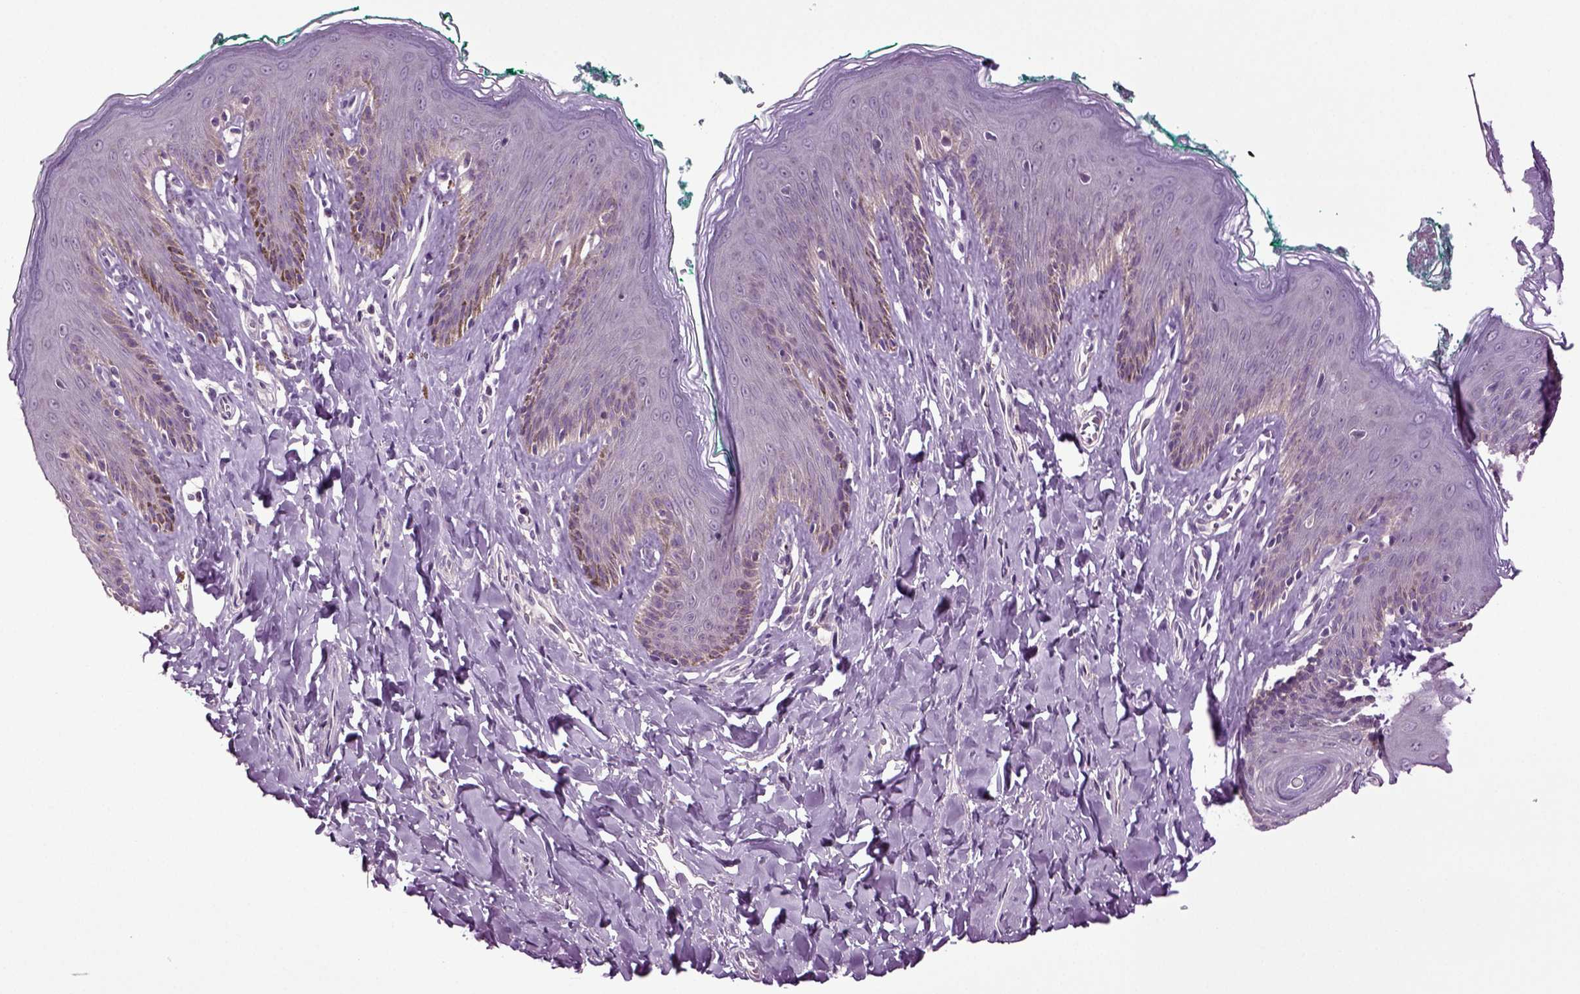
{"staining": {"intensity": "weak", "quantity": "<25%", "location": "cytoplasmic/membranous"}, "tissue": "skin", "cell_type": "Epidermal cells", "image_type": "normal", "snomed": [{"axis": "morphology", "description": "Normal tissue, NOS"}, {"axis": "topography", "description": "Vulva"}], "caption": "Immunohistochemical staining of unremarkable skin exhibits no significant staining in epidermal cells.", "gene": "PLCH2", "patient": {"sex": "female", "age": 66}}